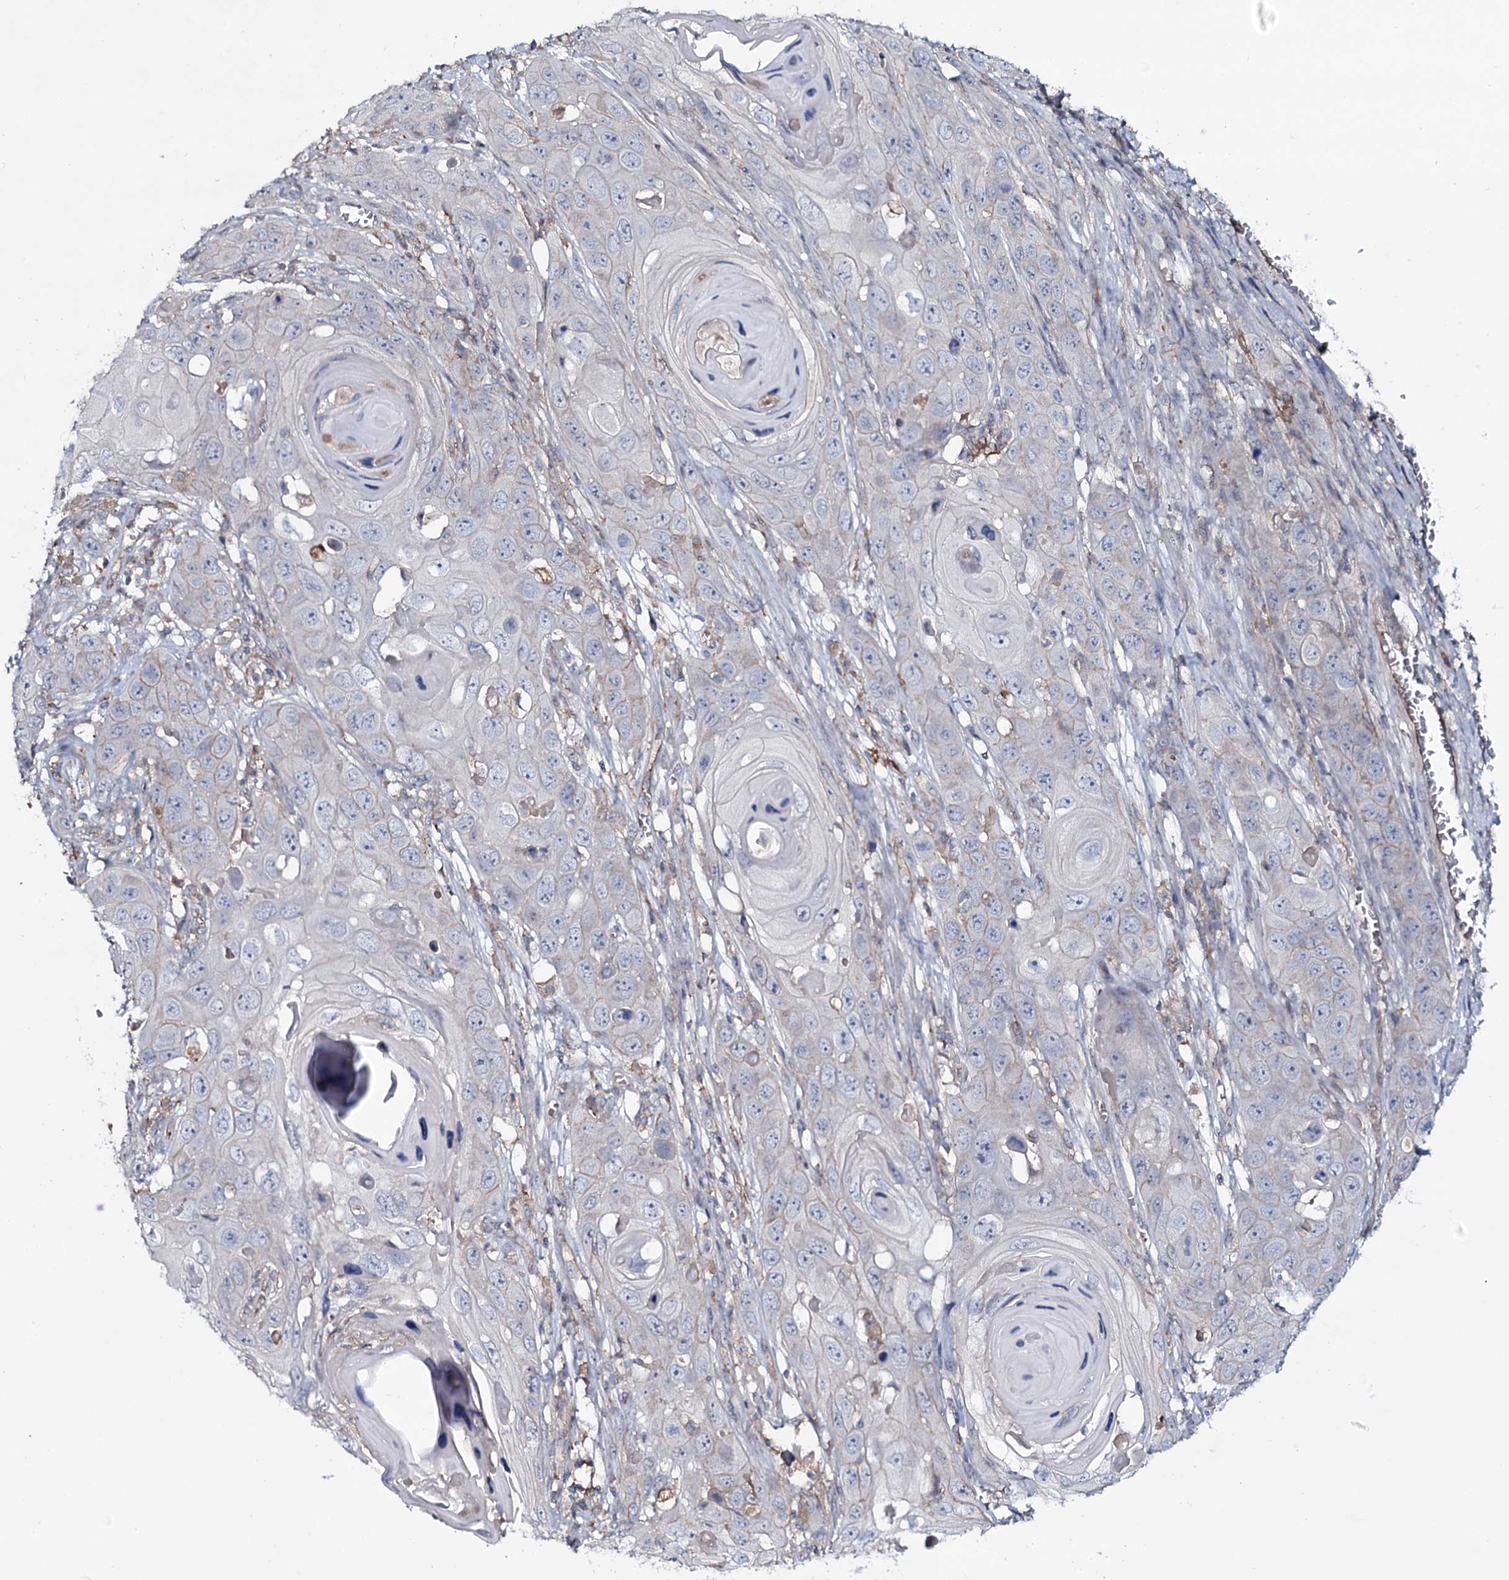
{"staining": {"intensity": "weak", "quantity": "<25%", "location": "cytoplasmic/membranous"}, "tissue": "skin cancer", "cell_type": "Tumor cells", "image_type": "cancer", "snomed": [{"axis": "morphology", "description": "Squamous cell carcinoma, NOS"}, {"axis": "topography", "description": "Skin"}], "caption": "Tumor cells show no significant staining in skin cancer (squamous cell carcinoma). (Immunohistochemistry (ihc), brightfield microscopy, high magnification).", "gene": "SNAP23", "patient": {"sex": "male", "age": 55}}